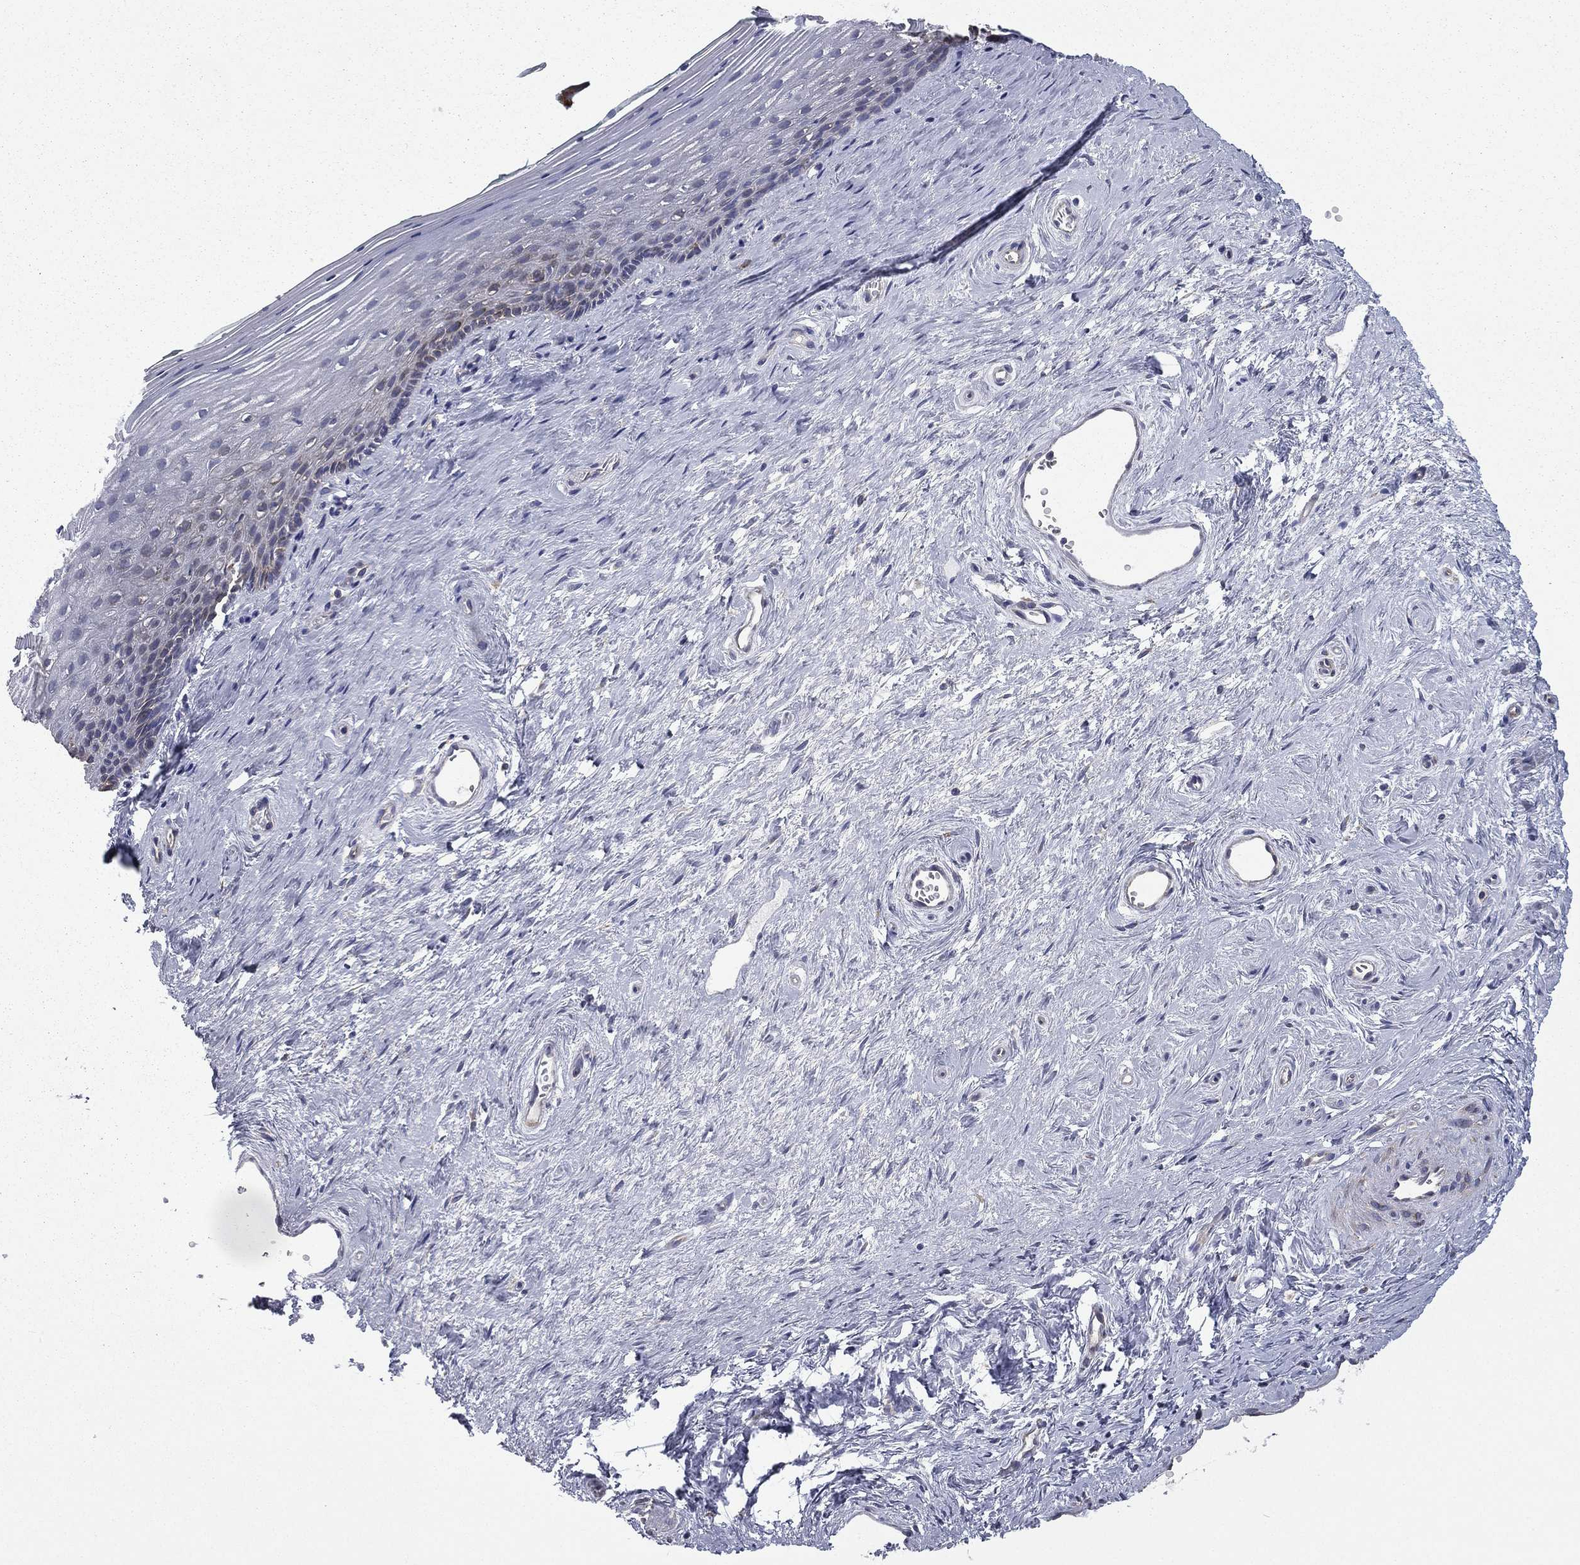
{"staining": {"intensity": "weak", "quantity": "<25%", "location": "cytoplasmic/membranous"}, "tissue": "vagina", "cell_type": "Squamous epithelial cells", "image_type": "normal", "snomed": [{"axis": "morphology", "description": "Normal tissue, NOS"}, {"axis": "topography", "description": "Vagina"}], "caption": "IHC of normal human vagina shows no staining in squamous epithelial cells.", "gene": "FARSA", "patient": {"sex": "female", "age": 45}}